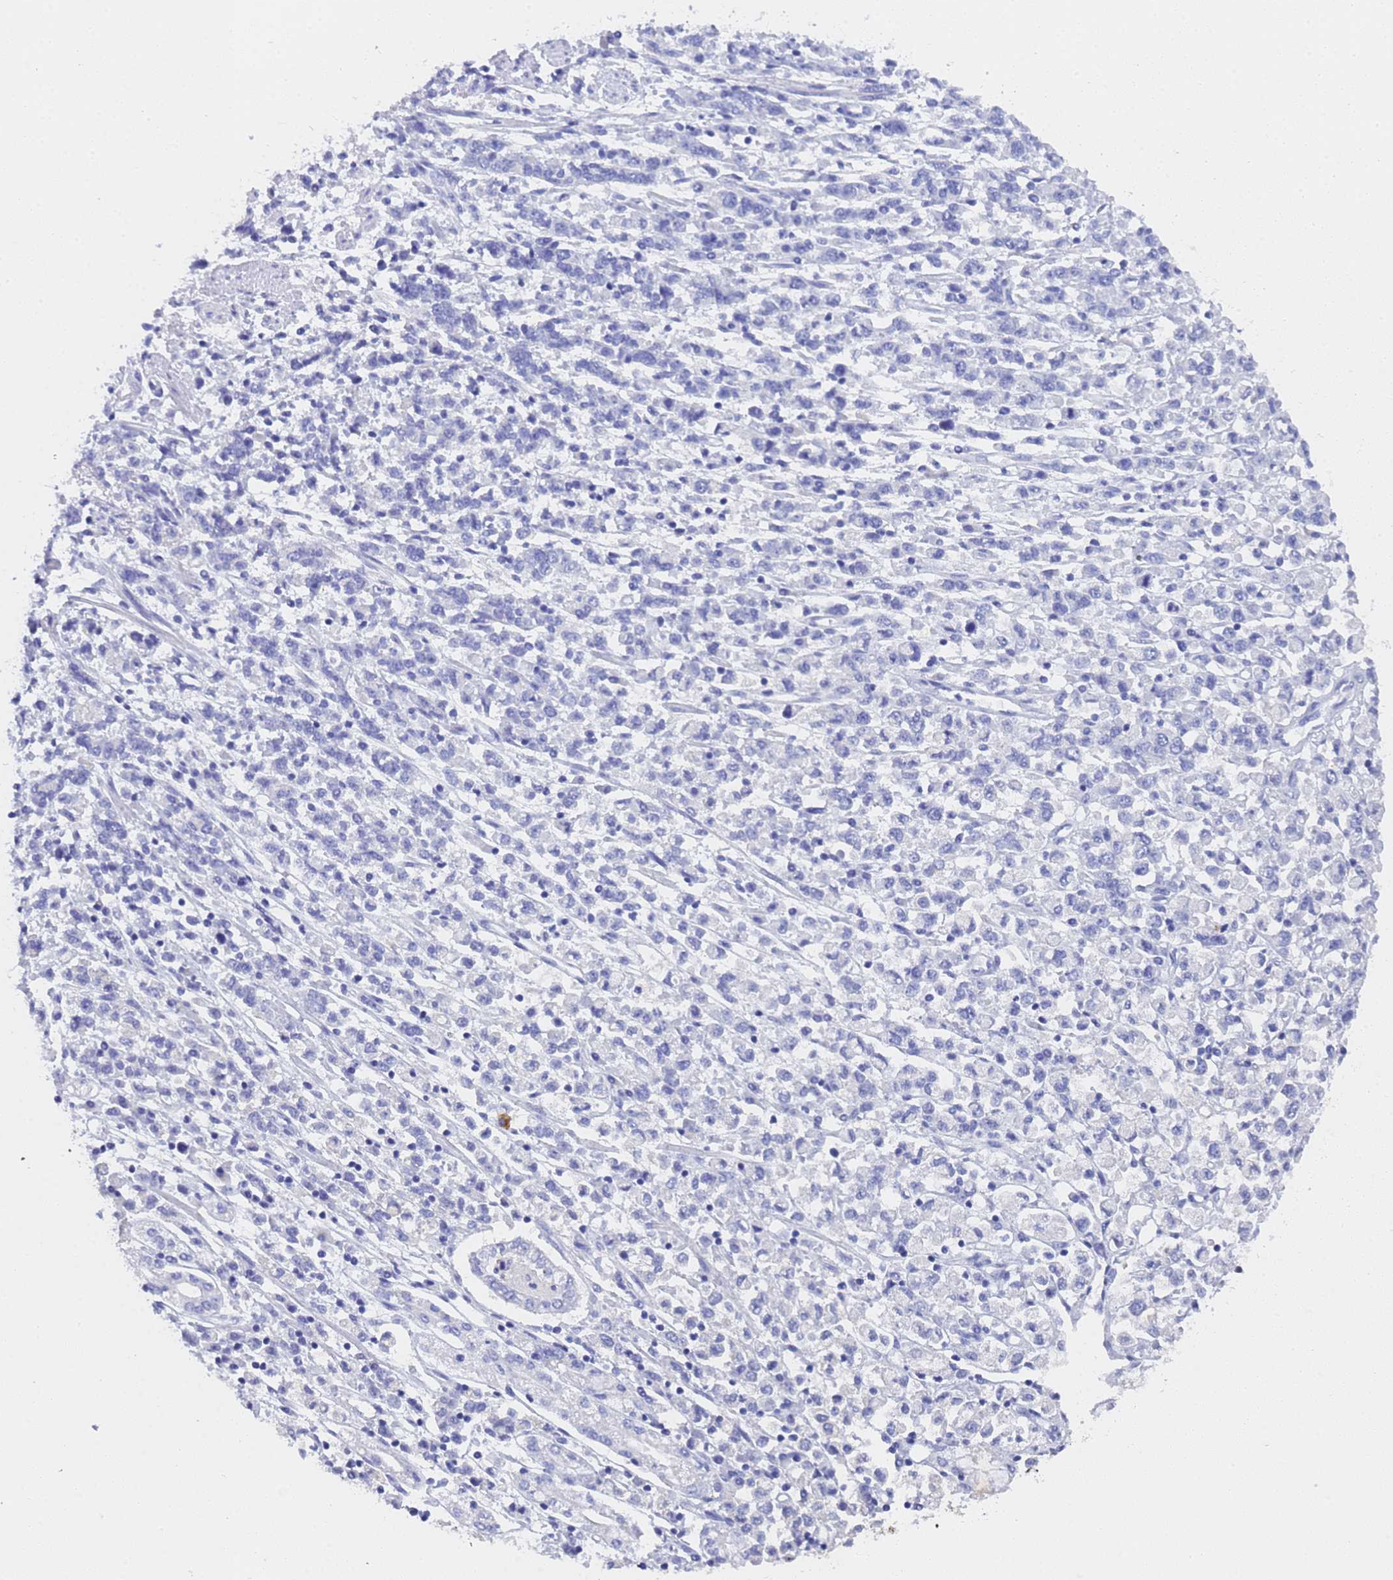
{"staining": {"intensity": "negative", "quantity": "none", "location": "none"}, "tissue": "stomach cancer", "cell_type": "Tumor cells", "image_type": "cancer", "snomed": [{"axis": "morphology", "description": "Adenocarcinoma, NOS"}, {"axis": "topography", "description": "Stomach"}], "caption": "Immunohistochemistry of adenocarcinoma (stomach) reveals no expression in tumor cells.", "gene": "STATH", "patient": {"sex": "female", "age": 76}}